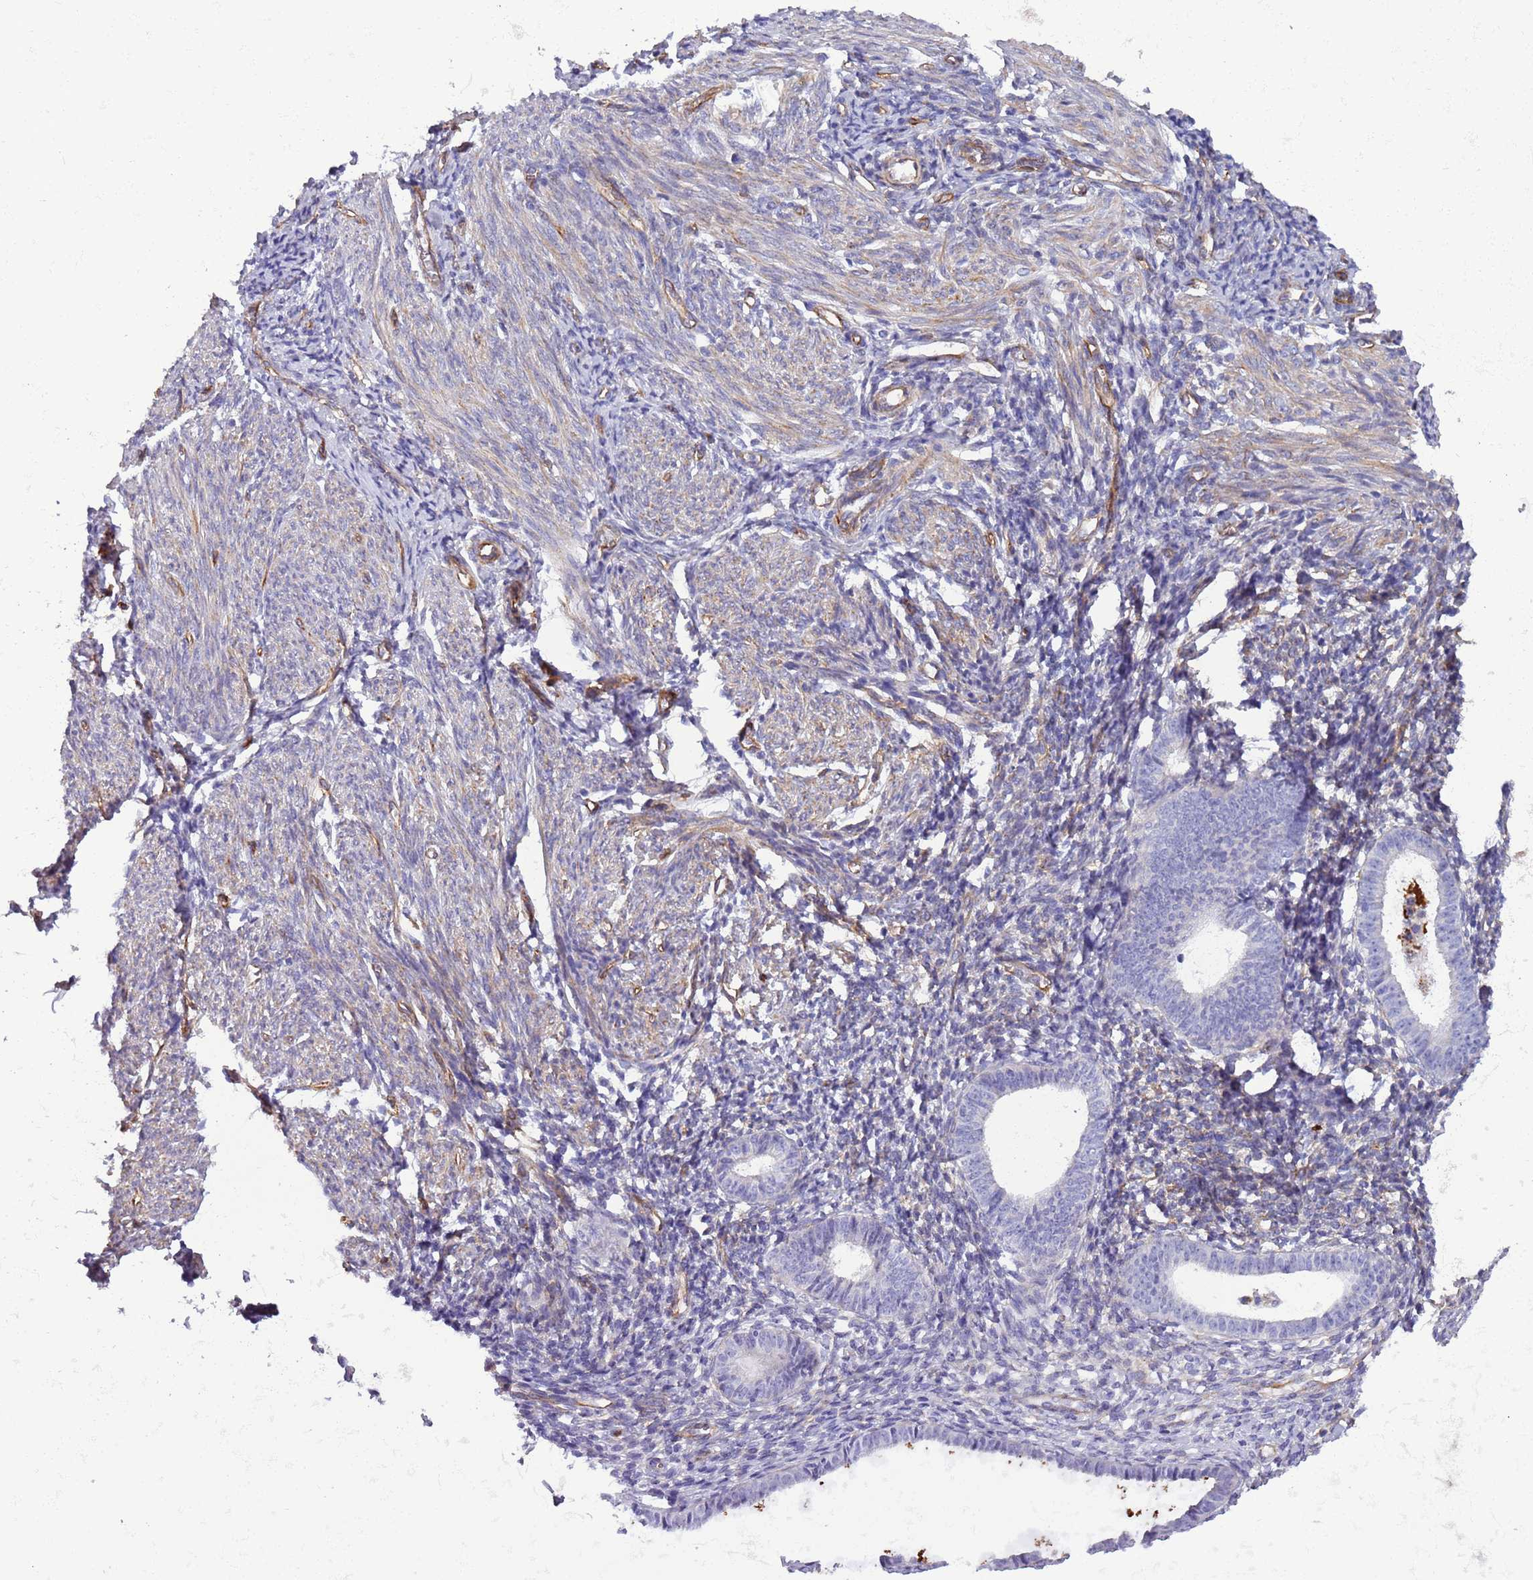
{"staining": {"intensity": "negative", "quantity": "none", "location": "none"}, "tissue": "endometrium", "cell_type": "Cells in endometrial stroma", "image_type": "normal", "snomed": [{"axis": "morphology", "description": "Normal tissue, NOS"}, {"axis": "morphology", "description": "Adenocarcinoma, NOS"}, {"axis": "topography", "description": "Endometrium"}], "caption": "DAB (3,3'-diaminobenzidine) immunohistochemical staining of benign endometrium shows no significant positivity in cells in endometrial stroma.", "gene": "GAS2L3", "patient": {"sex": "female", "age": 57}}